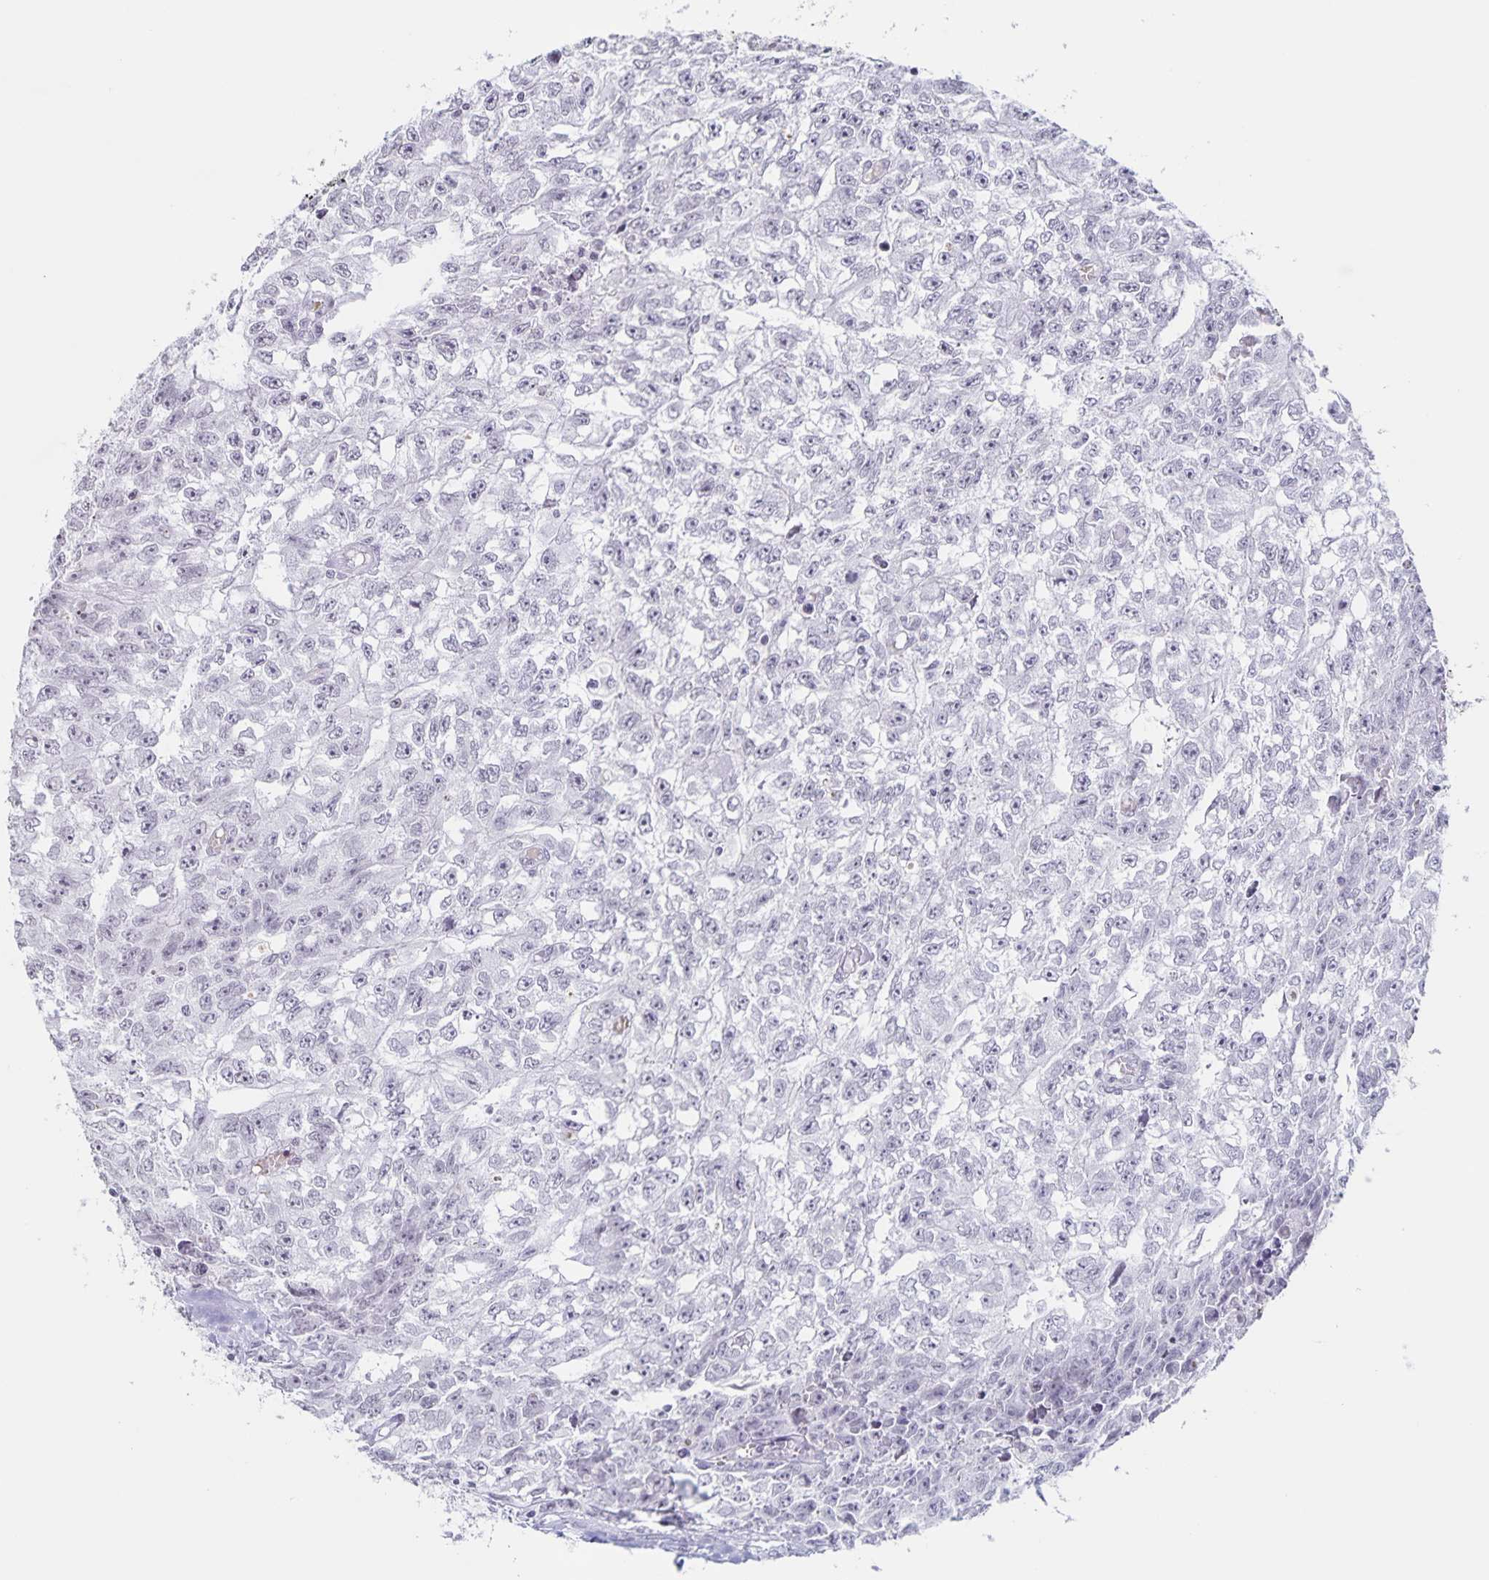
{"staining": {"intensity": "negative", "quantity": "none", "location": "none"}, "tissue": "testis cancer", "cell_type": "Tumor cells", "image_type": "cancer", "snomed": [{"axis": "morphology", "description": "Carcinoma, Embryonal, NOS"}, {"axis": "morphology", "description": "Teratoma, malignant, NOS"}, {"axis": "topography", "description": "Testis"}], "caption": "Testis cancer was stained to show a protein in brown. There is no significant positivity in tumor cells.", "gene": "LCE6A", "patient": {"sex": "male", "age": 24}}